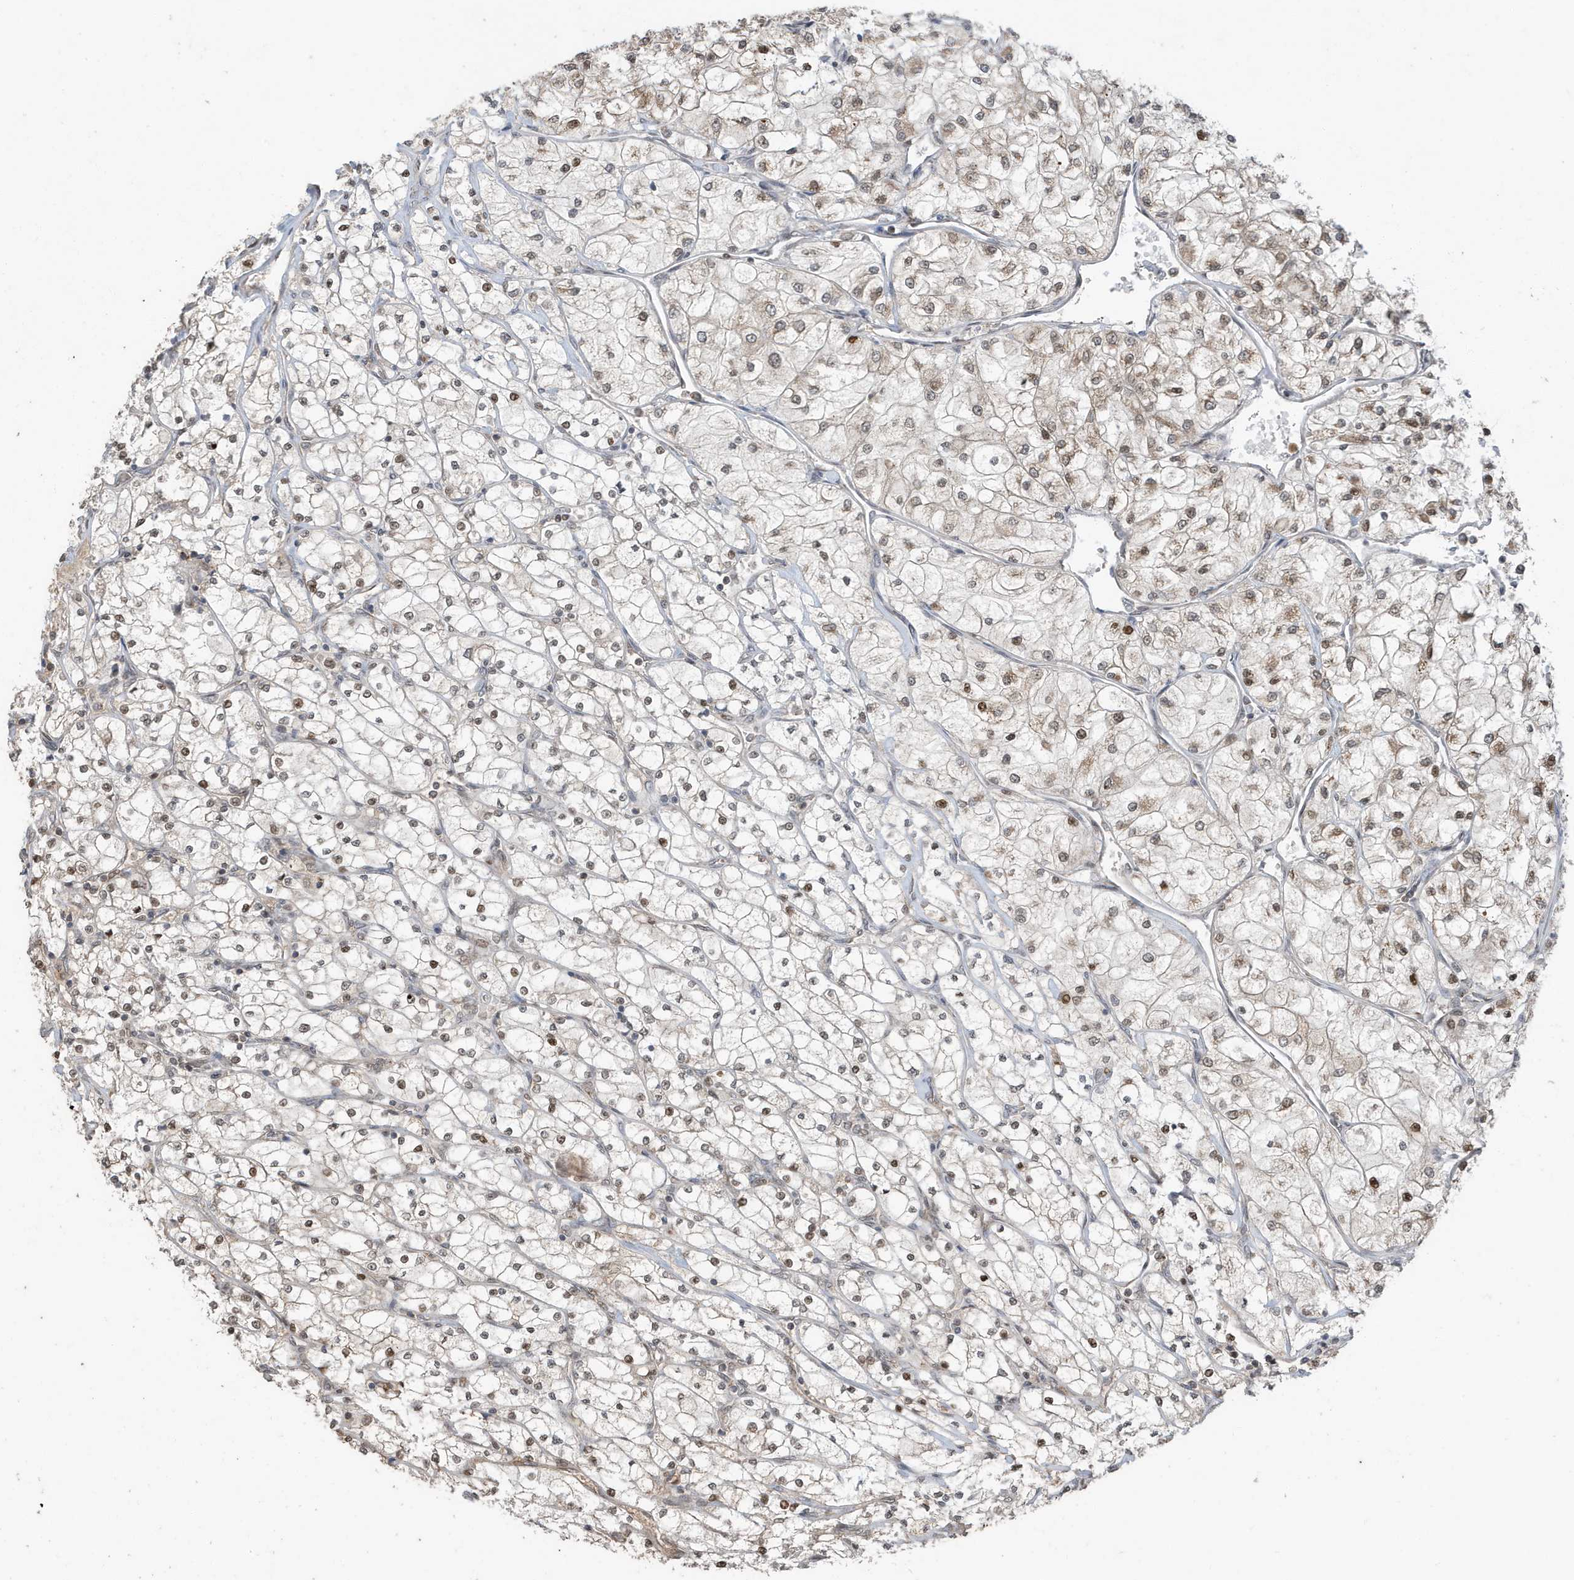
{"staining": {"intensity": "weak", "quantity": "25%-75%", "location": "cytoplasmic/membranous,nuclear"}, "tissue": "renal cancer", "cell_type": "Tumor cells", "image_type": "cancer", "snomed": [{"axis": "morphology", "description": "Adenocarcinoma, NOS"}, {"axis": "topography", "description": "Kidney"}], "caption": "Immunohistochemistry (DAB) staining of human adenocarcinoma (renal) shows weak cytoplasmic/membranous and nuclear protein expression in approximately 25%-75% of tumor cells.", "gene": "RER1", "patient": {"sex": "male", "age": 80}}